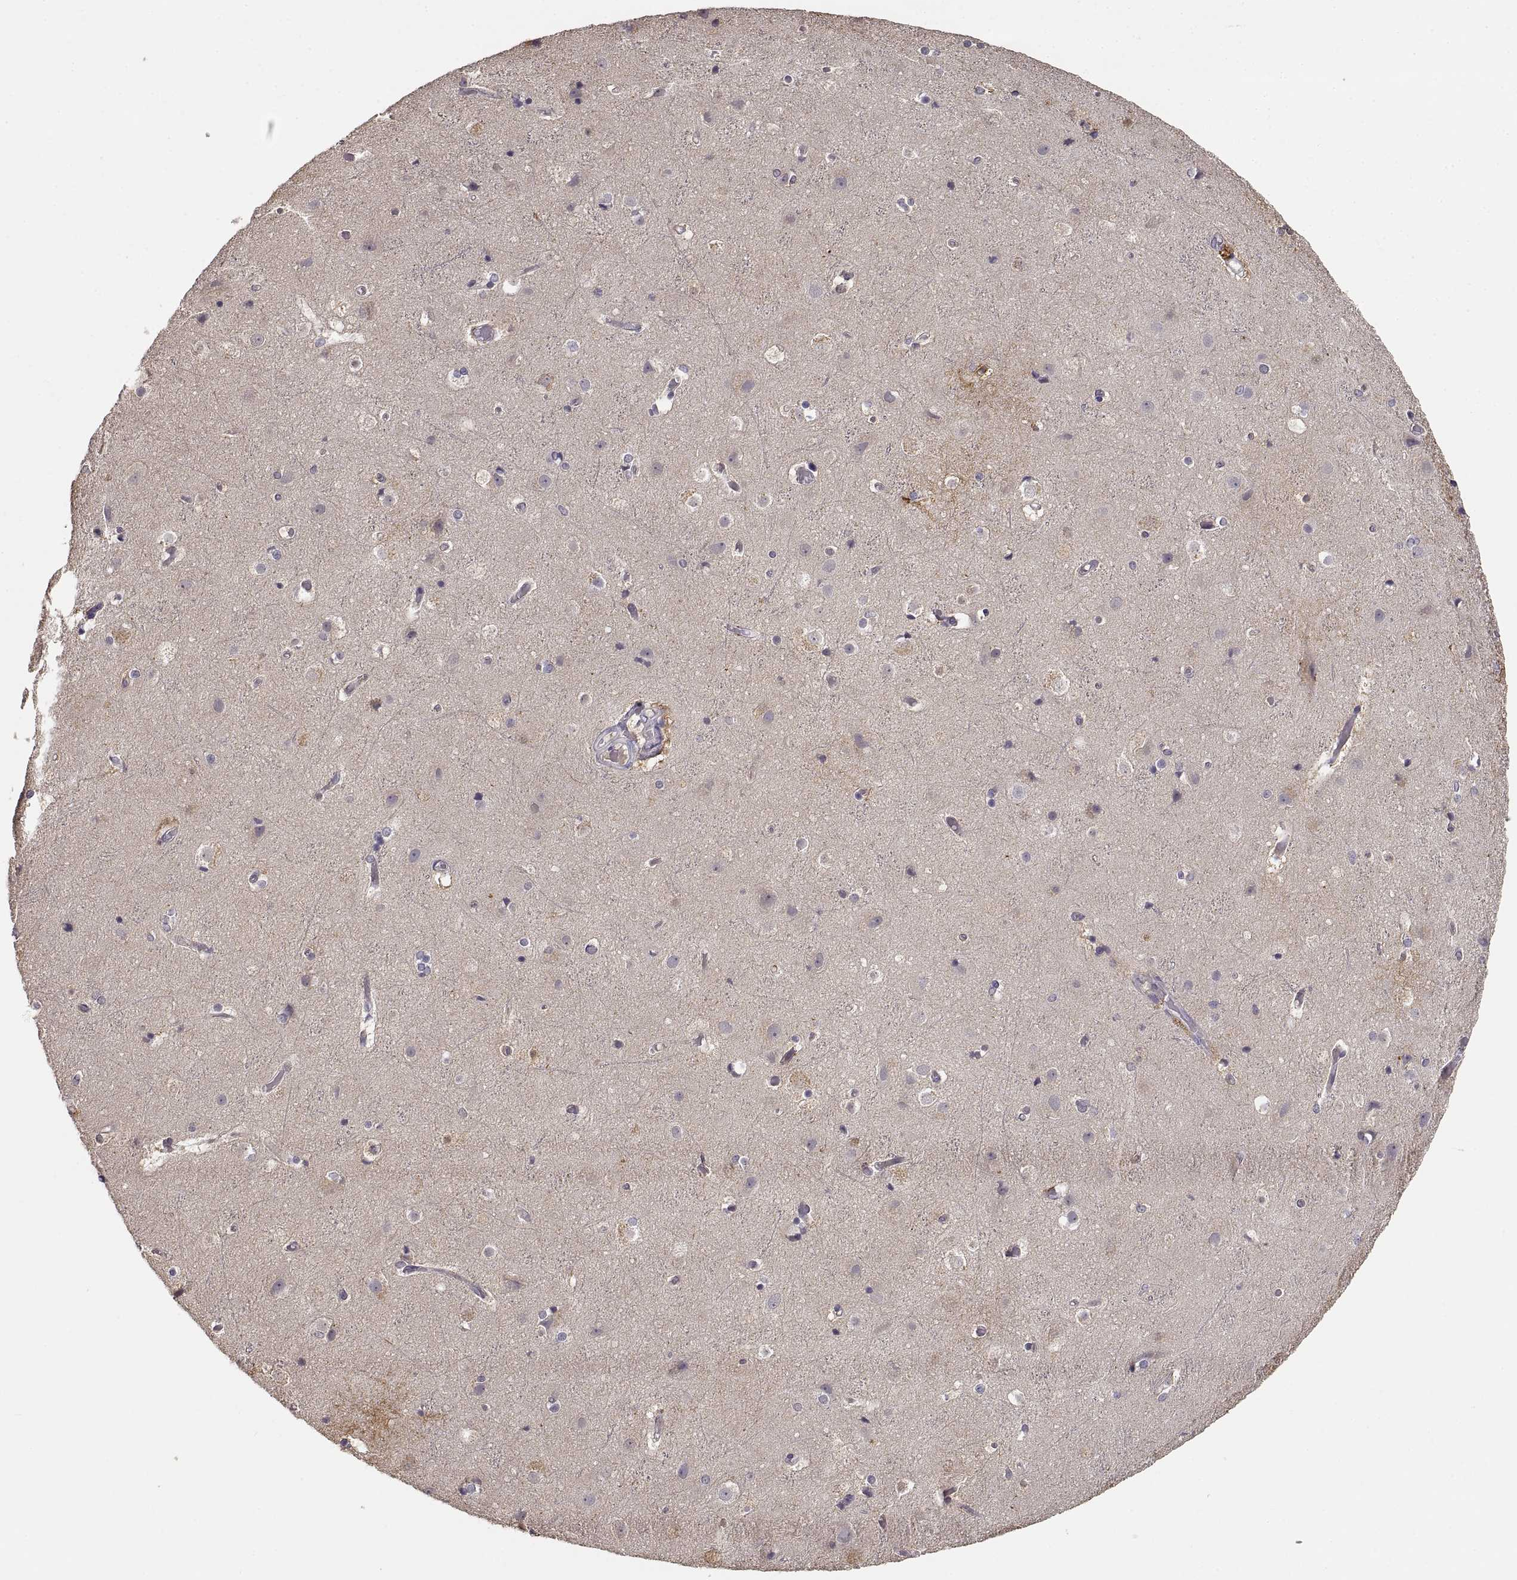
{"staining": {"intensity": "negative", "quantity": "none", "location": "none"}, "tissue": "cerebral cortex", "cell_type": "Endothelial cells", "image_type": "normal", "snomed": [{"axis": "morphology", "description": "Normal tissue, NOS"}, {"axis": "topography", "description": "Cerebral cortex"}], "caption": "IHC of unremarkable human cerebral cortex exhibits no positivity in endothelial cells.", "gene": "NMNAT2", "patient": {"sex": "female", "age": 52}}